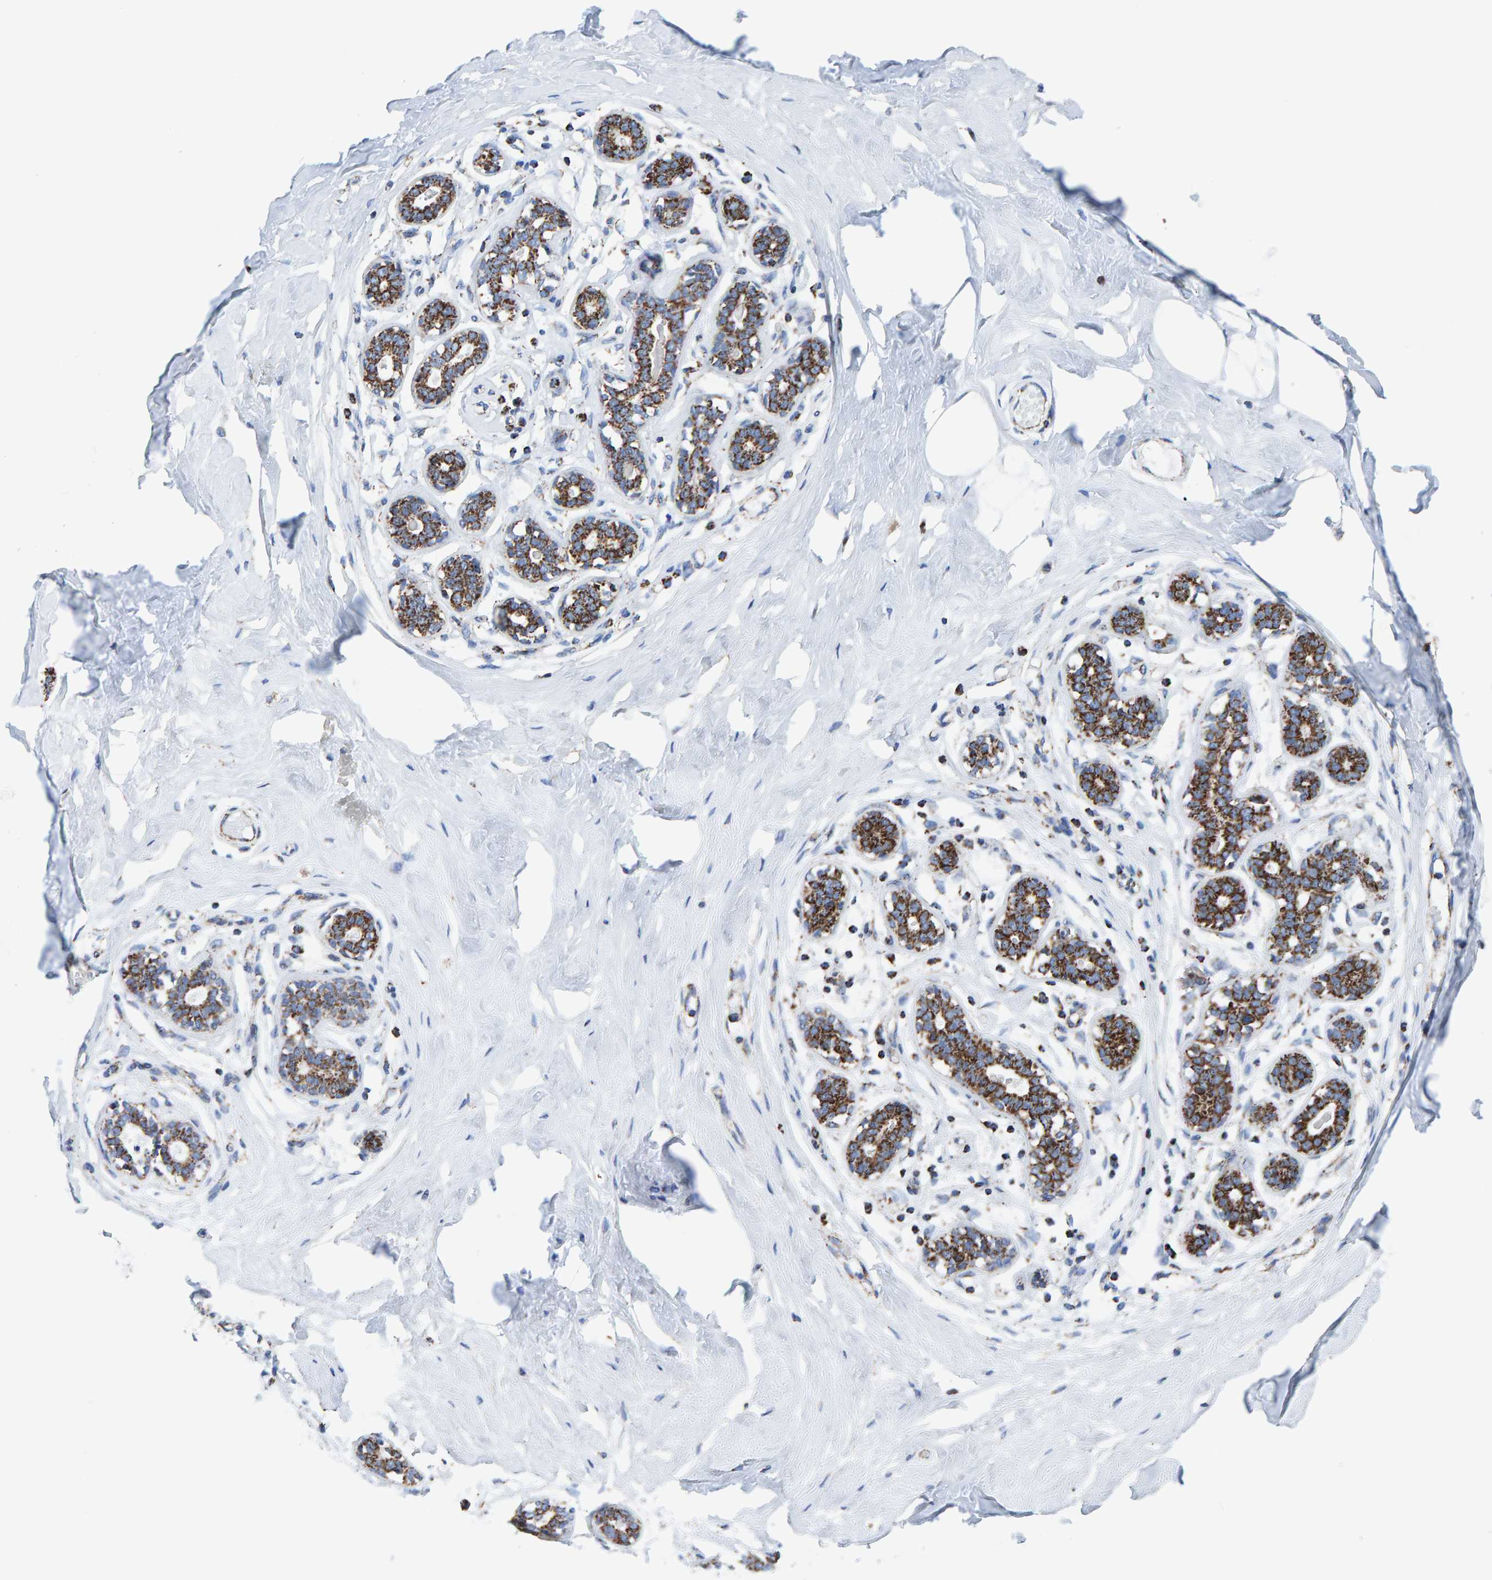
{"staining": {"intensity": "moderate", "quantity": "25%-75%", "location": "cytoplasmic/membranous"}, "tissue": "breast", "cell_type": "Adipocytes", "image_type": "normal", "snomed": [{"axis": "morphology", "description": "Normal tissue, NOS"}, {"axis": "topography", "description": "Breast"}], "caption": "A medium amount of moderate cytoplasmic/membranous staining is present in about 25%-75% of adipocytes in normal breast.", "gene": "ENSG00000262660", "patient": {"sex": "female", "age": 23}}